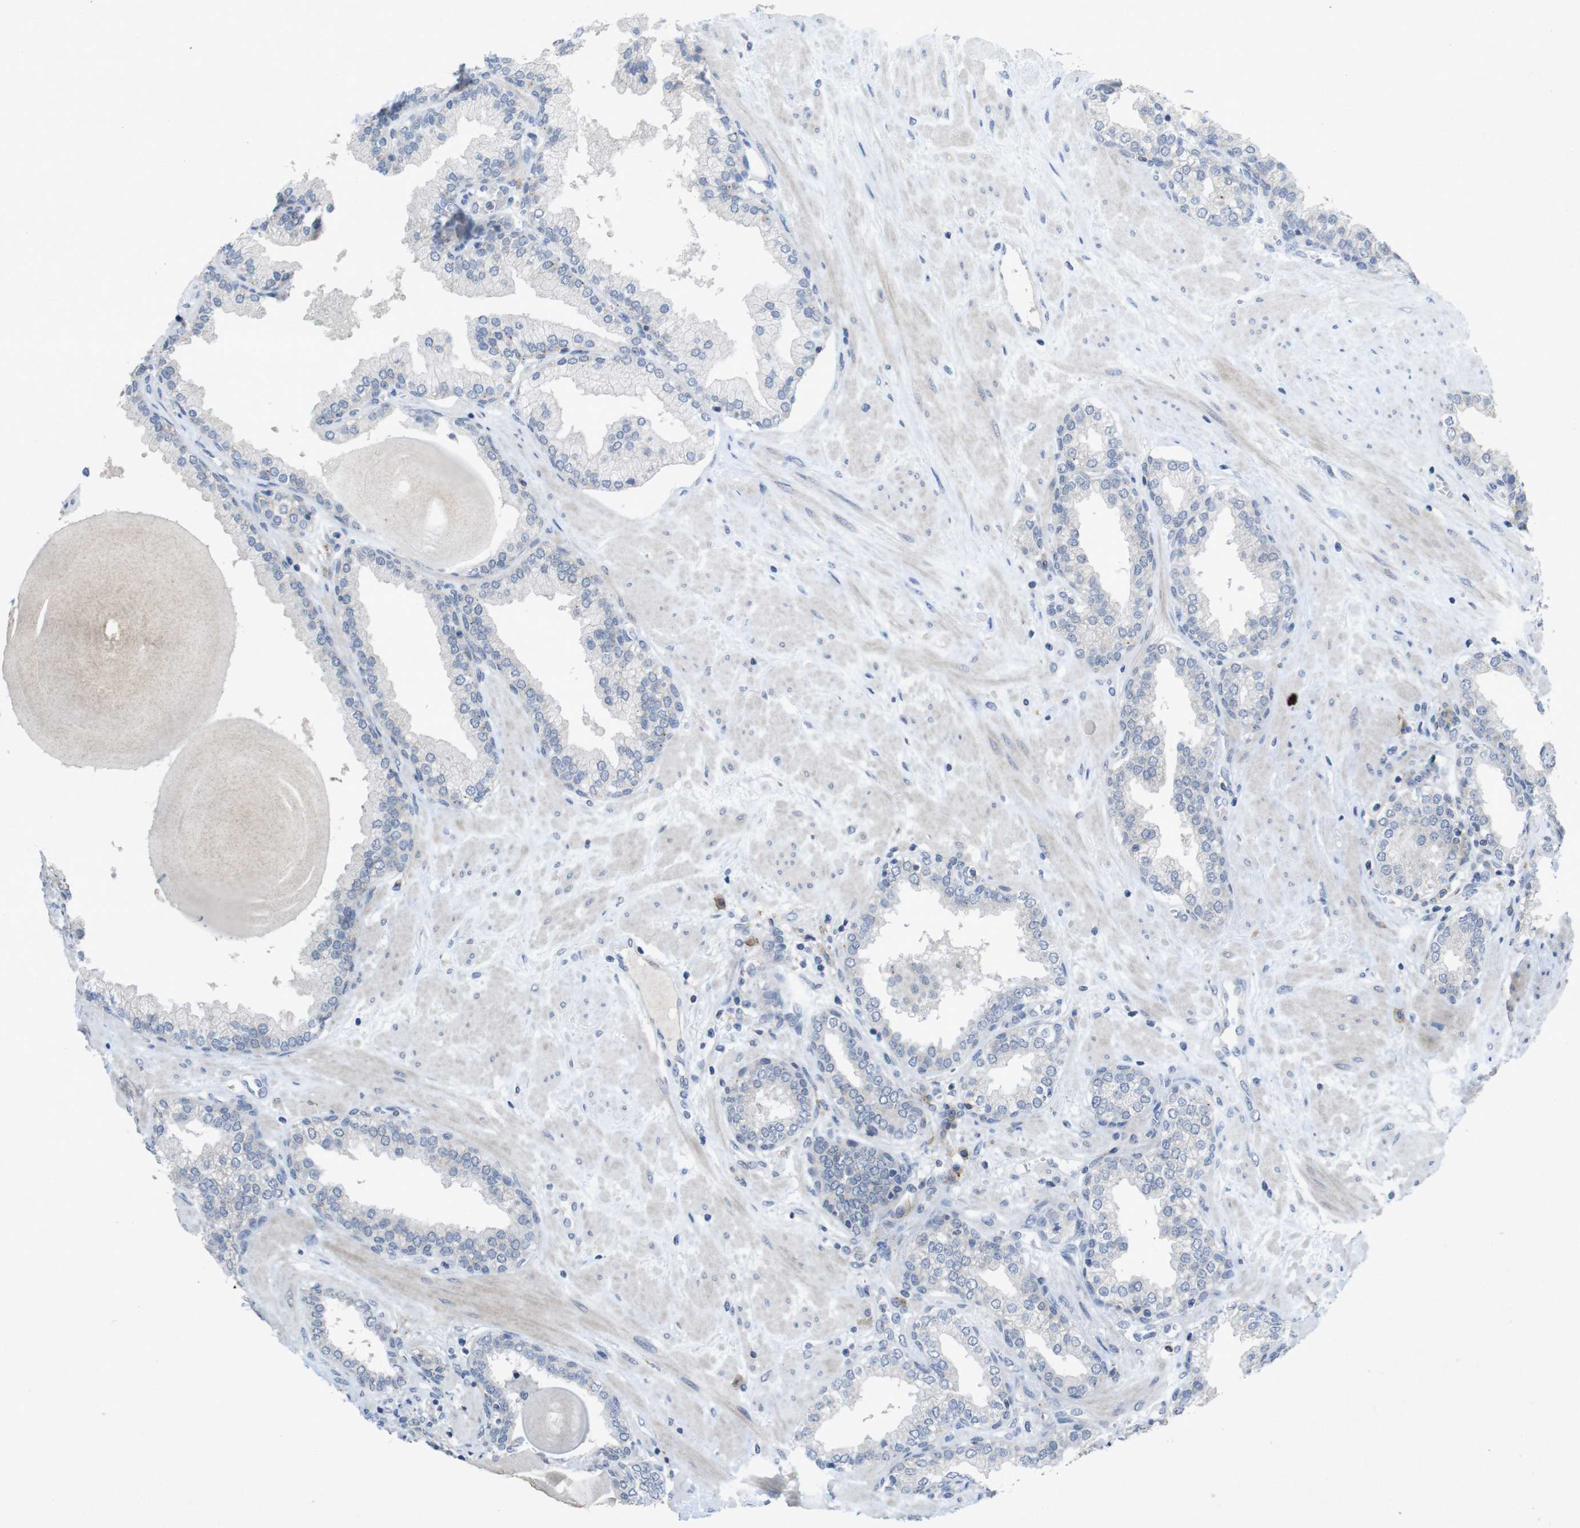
{"staining": {"intensity": "negative", "quantity": "none", "location": "none"}, "tissue": "prostate", "cell_type": "Glandular cells", "image_type": "normal", "snomed": [{"axis": "morphology", "description": "Normal tissue, NOS"}, {"axis": "topography", "description": "Prostate"}], "caption": "Benign prostate was stained to show a protein in brown. There is no significant positivity in glandular cells. (Stains: DAB immunohistochemistry with hematoxylin counter stain, Microscopy: brightfield microscopy at high magnification).", "gene": "SLAMF7", "patient": {"sex": "male", "age": 51}}